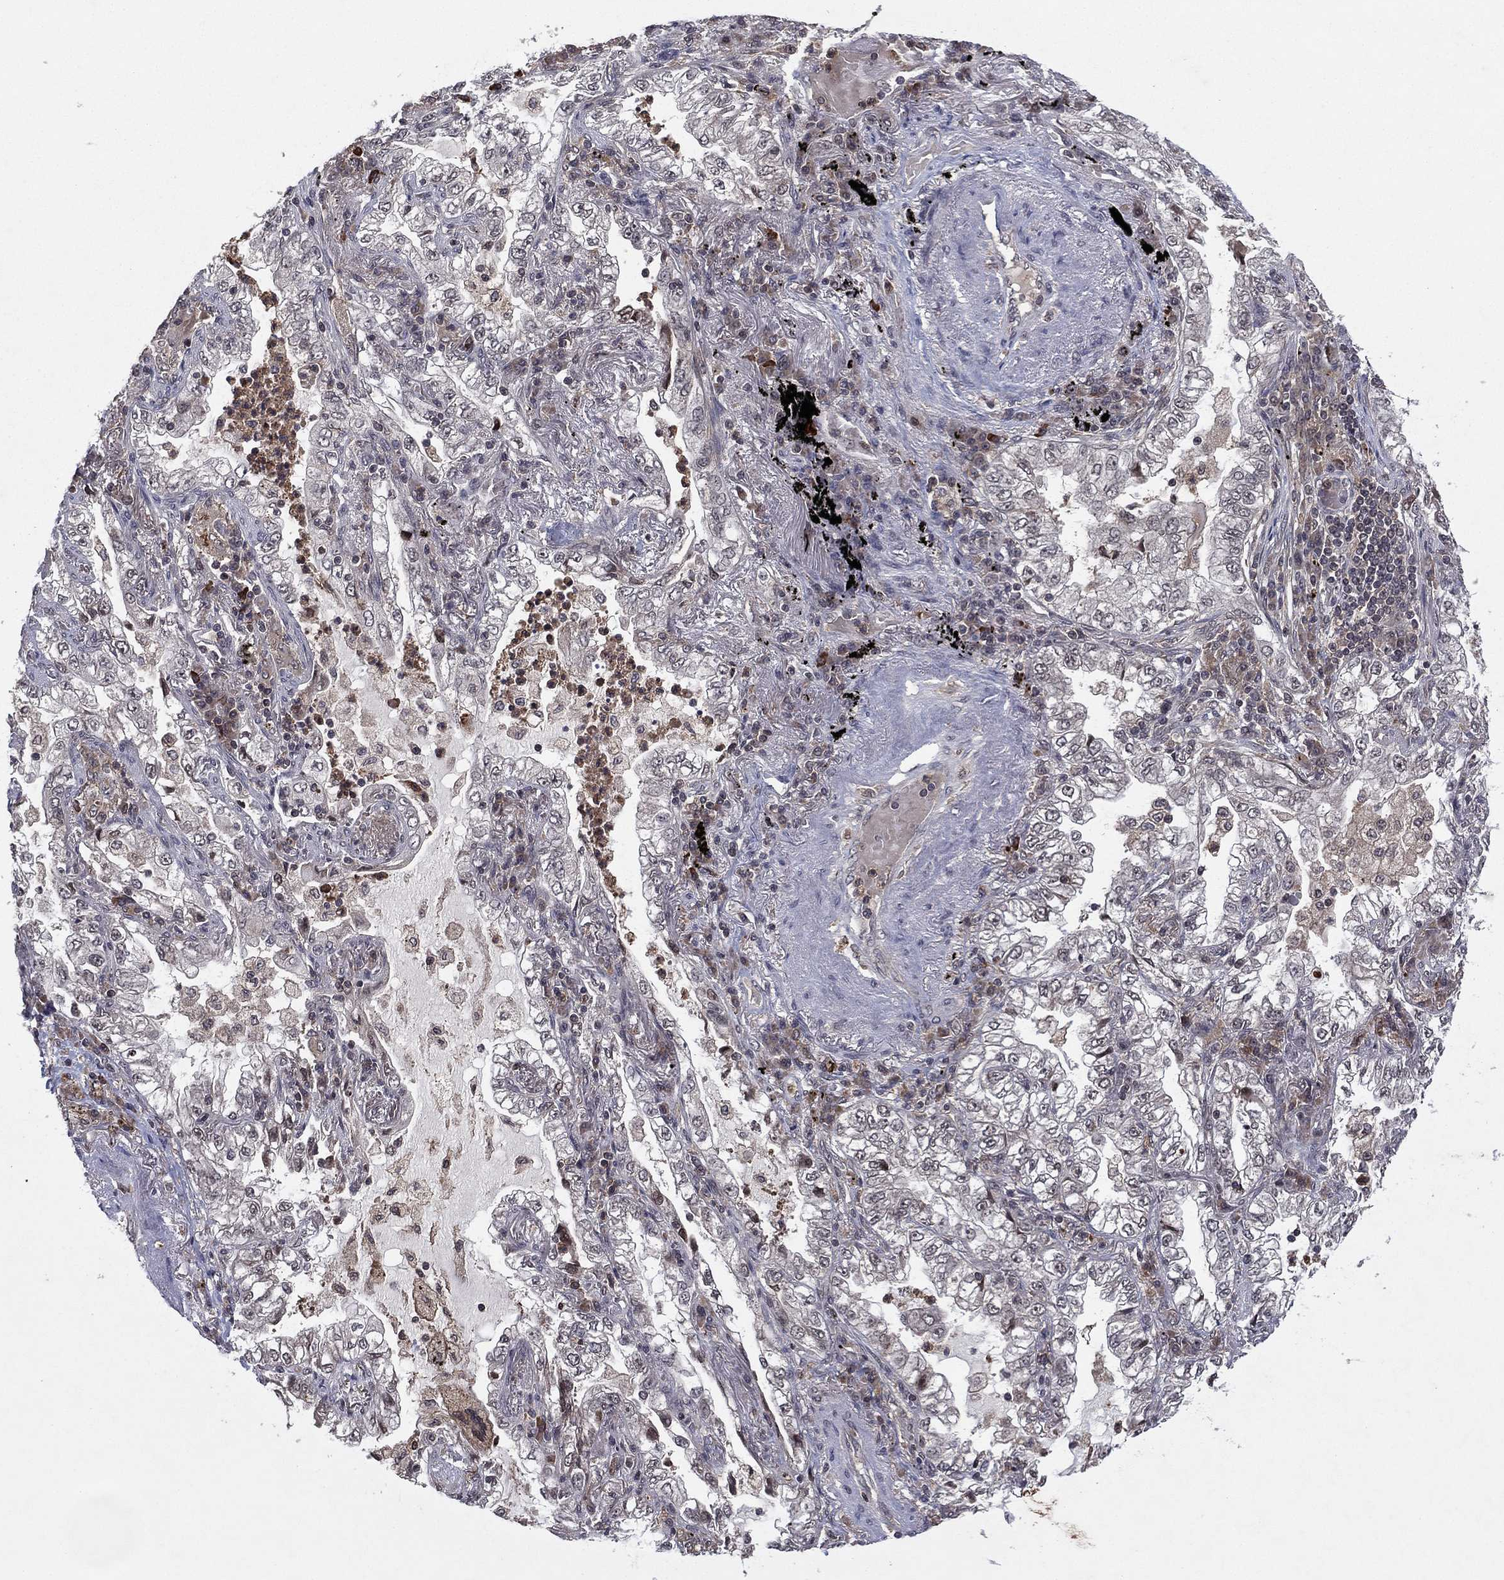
{"staining": {"intensity": "negative", "quantity": "none", "location": "none"}, "tissue": "lung cancer", "cell_type": "Tumor cells", "image_type": "cancer", "snomed": [{"axis": "morphology", "description": "Adenocarcinoma, NOS"}, {"axis": "topography", "description": "Lung"}], "caption": "A photomicrograph of human lung cancer is negative for staining in tumor cells.", "gene": "ATG4B", "patient": {"sex": "female", "age": 73}}